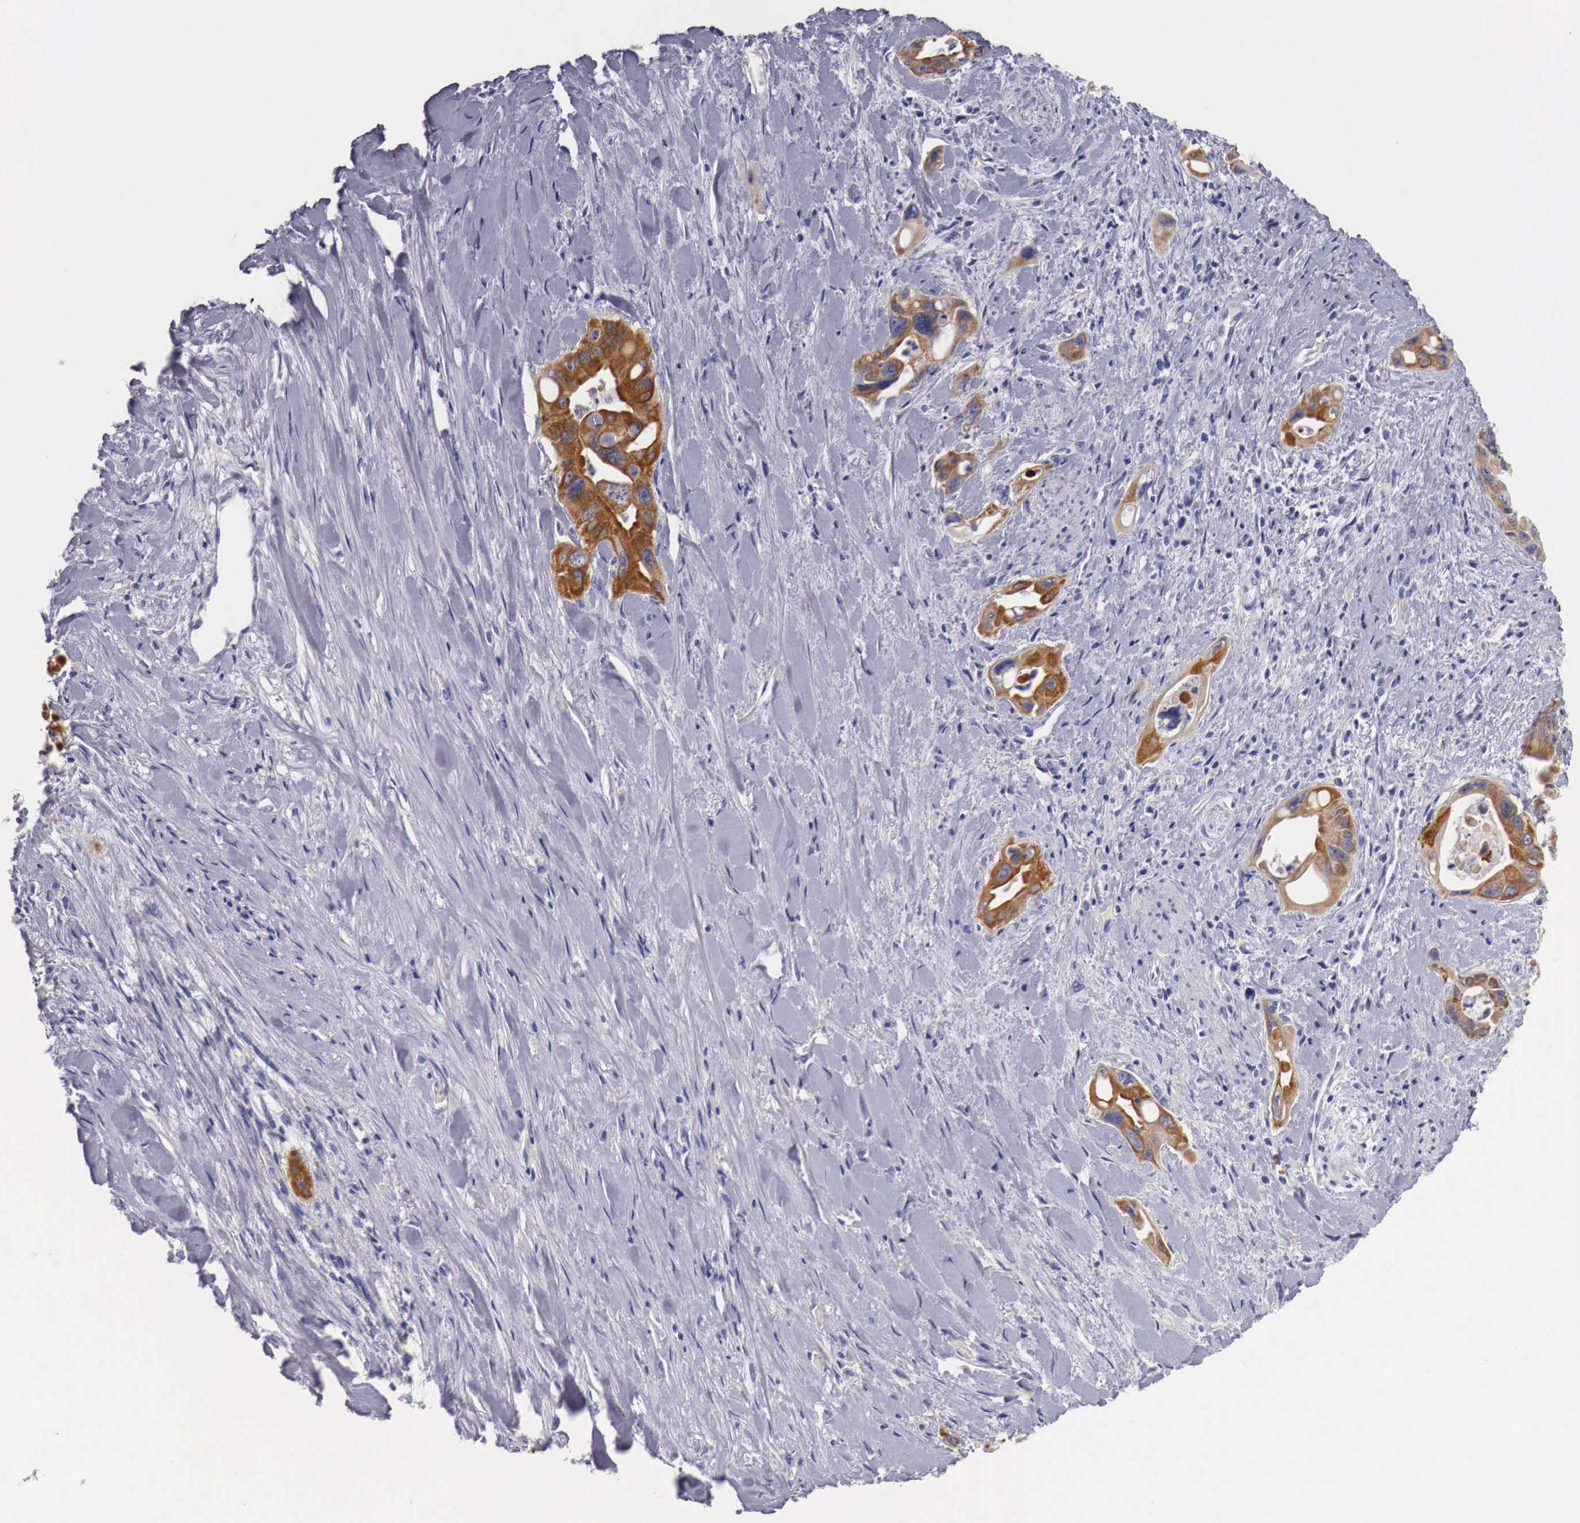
{"staining": {"intensity": "strong", "quantity": ">75%", "location": "cytoplasmic/membranous"}, "tissue": "pancreatic cancer", "cell_type": "Tumor cells", "image_type": "cancer", "snomed": [{"axis": "morphology", "description": "Adenocarcinoma, NOS"}, {"axis": "topography", "description": "Pancreas"}], "caption": "Pancreatic cancer tissue exhibits strong cytoplasmic/membranous staining in about >75% of tumor cells The staining is performed using DAB brown chromogen to label protein expression. The nuclei are counter-stained blue using hematoxylin.", "gene": "NREP", "patient": {"sex": "male", "age": 77}}